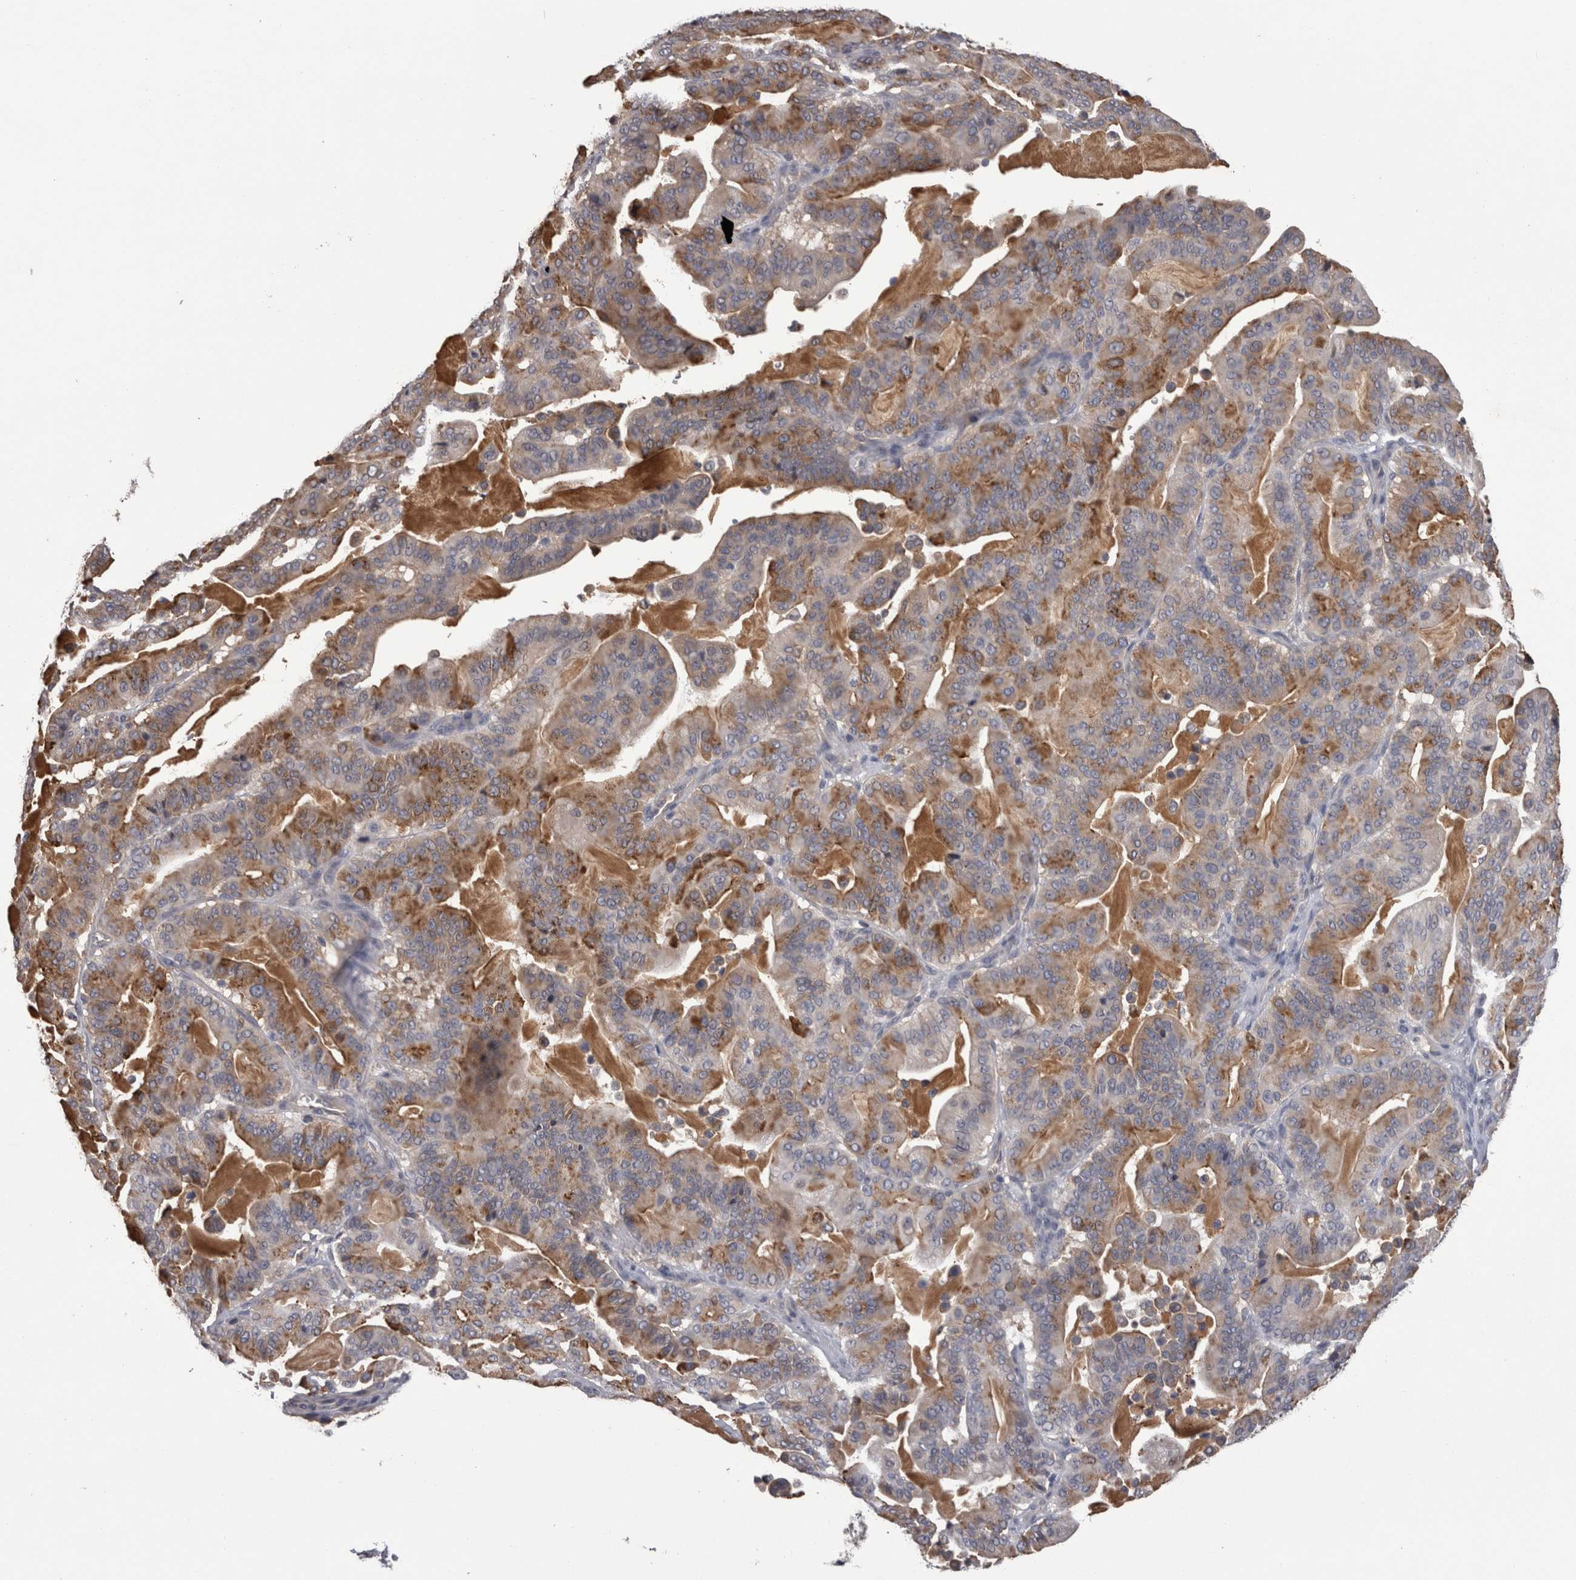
{"staining": {"intensity": "moderate", "quantity": "<25%", "location": "cytoplasmic/membranous"}, "tissue": "pancreatic cancer", "cell_type": "Tumor cells", "image_type": "cancer", "snomed": [{"axis": "morphology", "description": "Adenocarcinoma, NOS"}, {"axis": "topography", "description": "Pancreas"}], "caption": "This histopathology image shows IHC staining of pancreatic adenocarcinoma, with low moderate cytoplasmic/membranous staining in approximately <25% of tumor cells.", "gene": "PON3", "patient": {"sex": "male", "age": 63}}